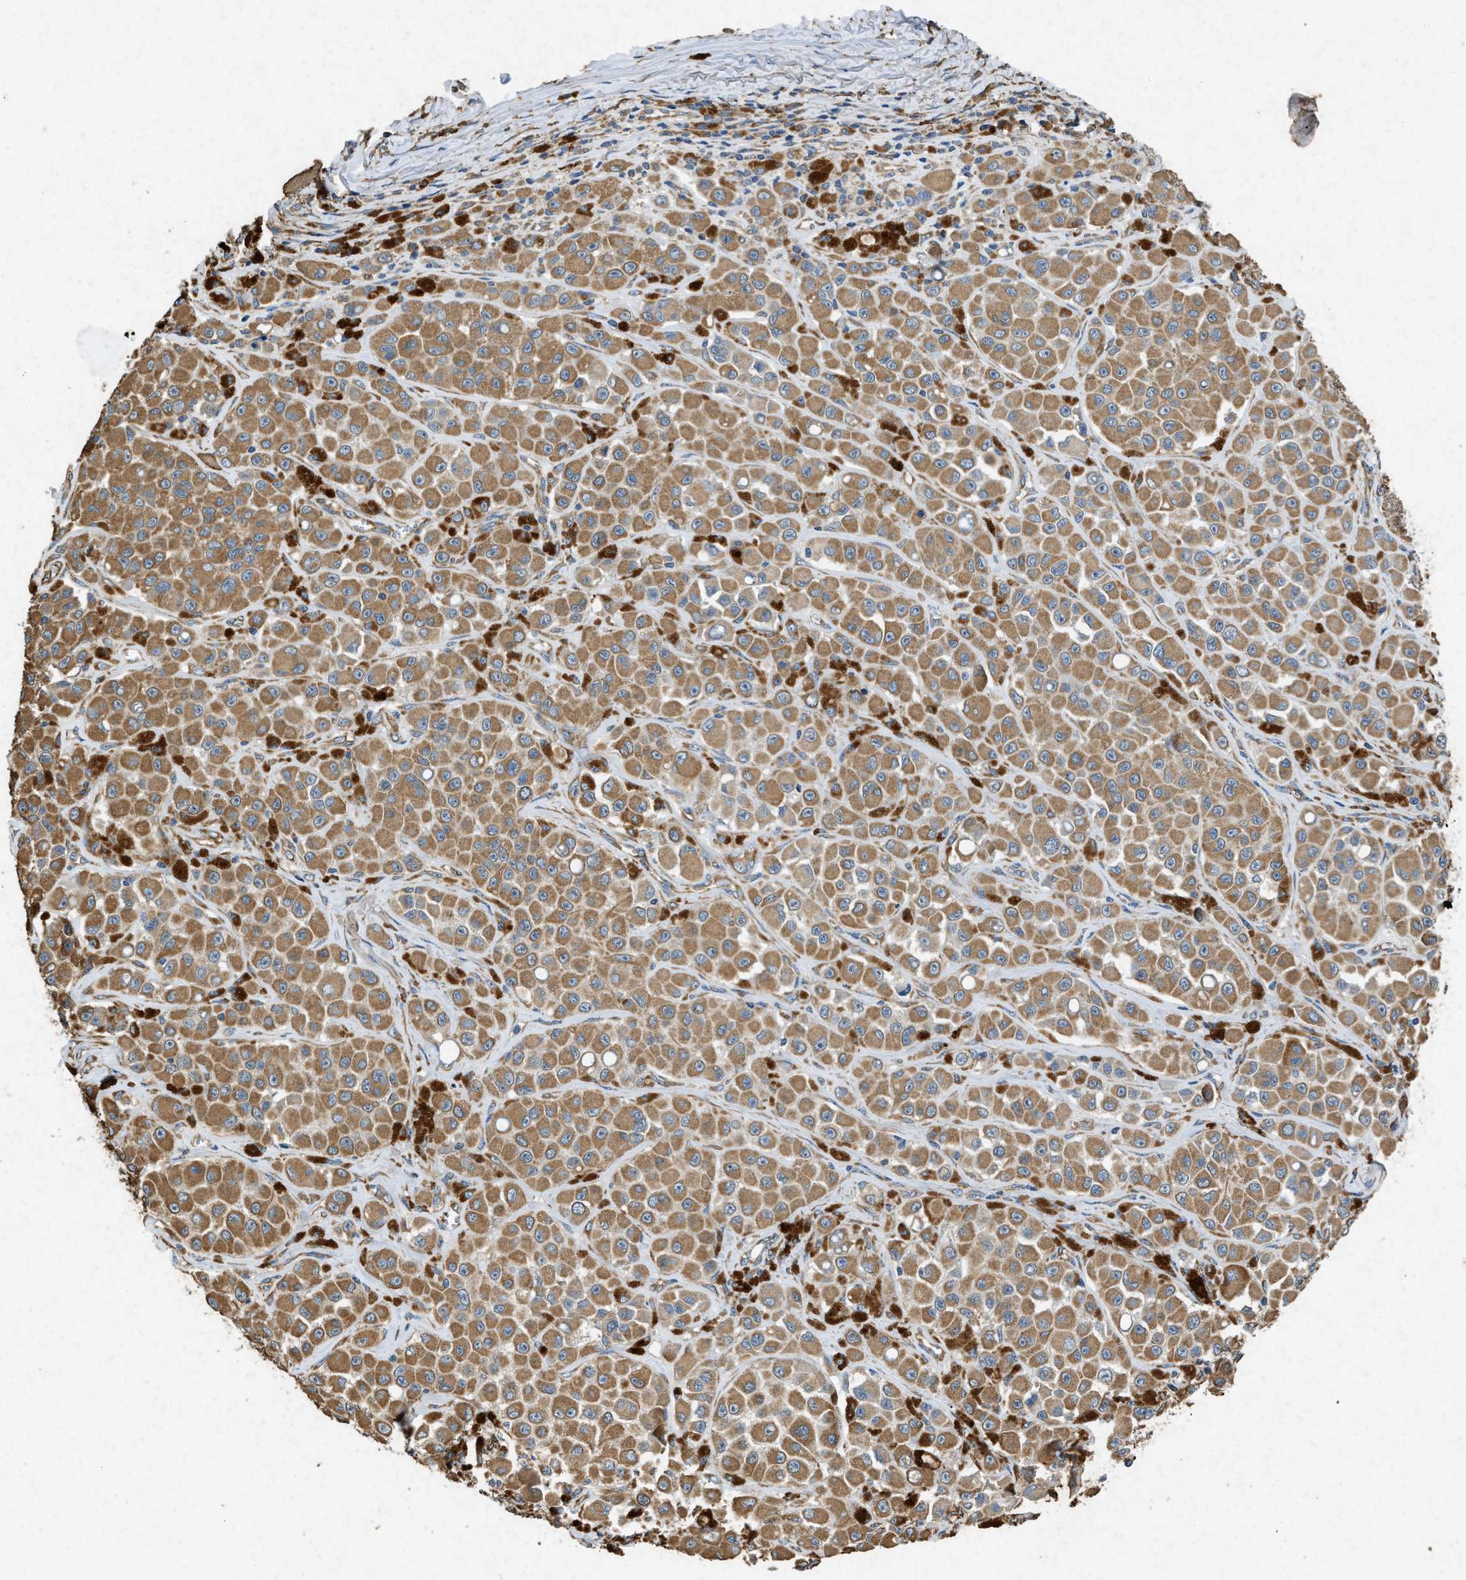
{"staining": {"intensity": "moderate", "quantity": ">75%", "location": "cytoplasmic/membranous"}, "tissue": "melanoma", "cell_type": "Tumor cells", "image_type": "cancer", "snomed": [{"axis": "morphology", "description": "Malignant melanoma, NOS"}, {"axis": "topography", "description": "Skin"}], "caption": "Human melanoma stained with a brown dye demonstrates moderate cytoplasmic/membranous positive positivity in about >75% of tumor cells.", "gene": "CDK15", "patient": {"sex": "male", "age": 84}}